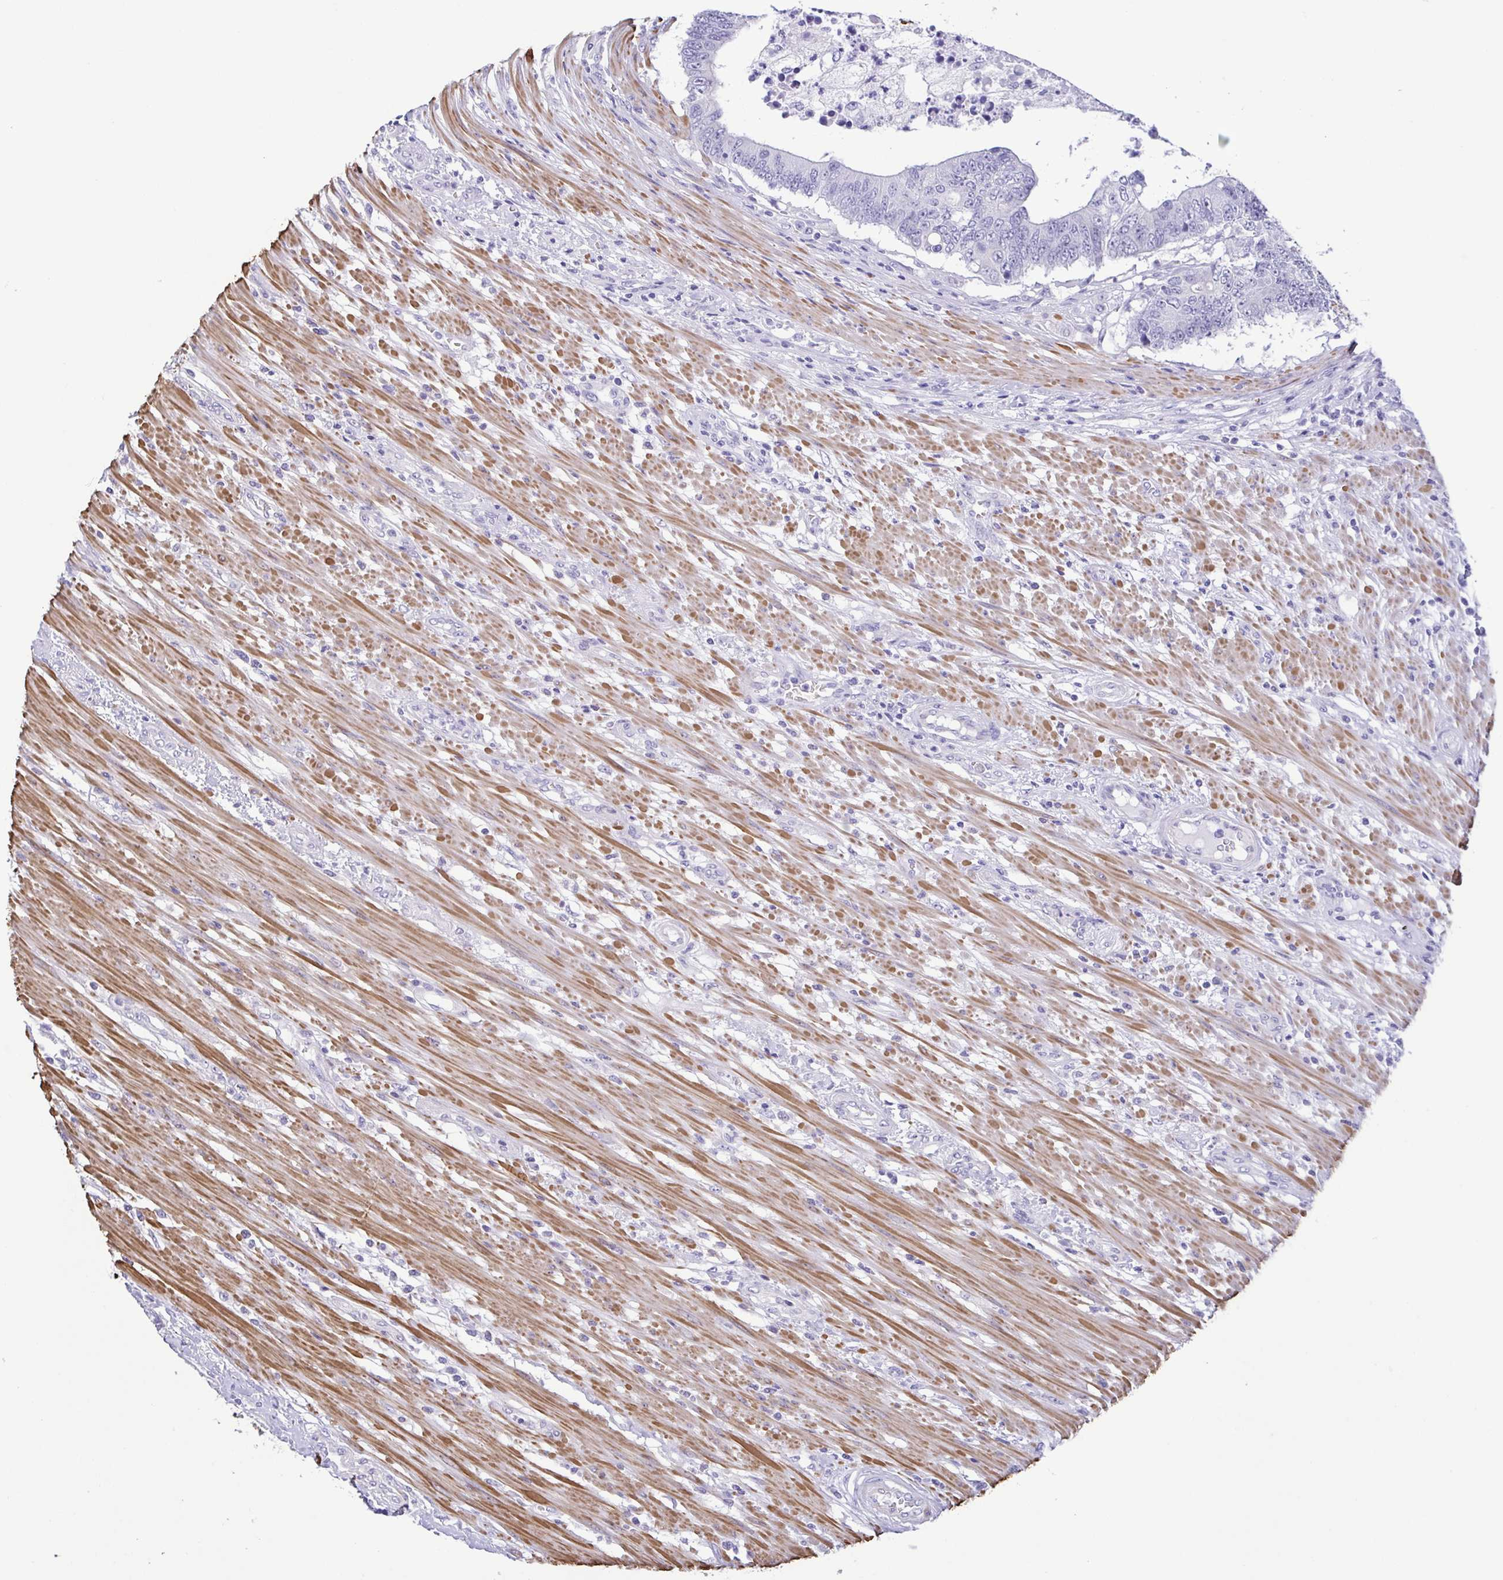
{"staining": {"intensity": "negative", "quantity": "none", "location": "none"}, "tissue": "colorectal cancer", "cell_type": "Tumor cells", "image_type": "cancer", "snomed": [{"axis": "morphology", "description": "Adenocarcinoma, NOS"}, {"axis": "topography", "description": "Colon"}], "caption": "Tumor cells show no significant positivity in colorectal adenocarcinoma. The staining was performed using DAB to visualize the protein expression in brown, while the nuclei were stained in blue with hematoxylin (Magnification: 20x).", "gene": "MYL7", "patient": {"sex": "female", "age": 48}}